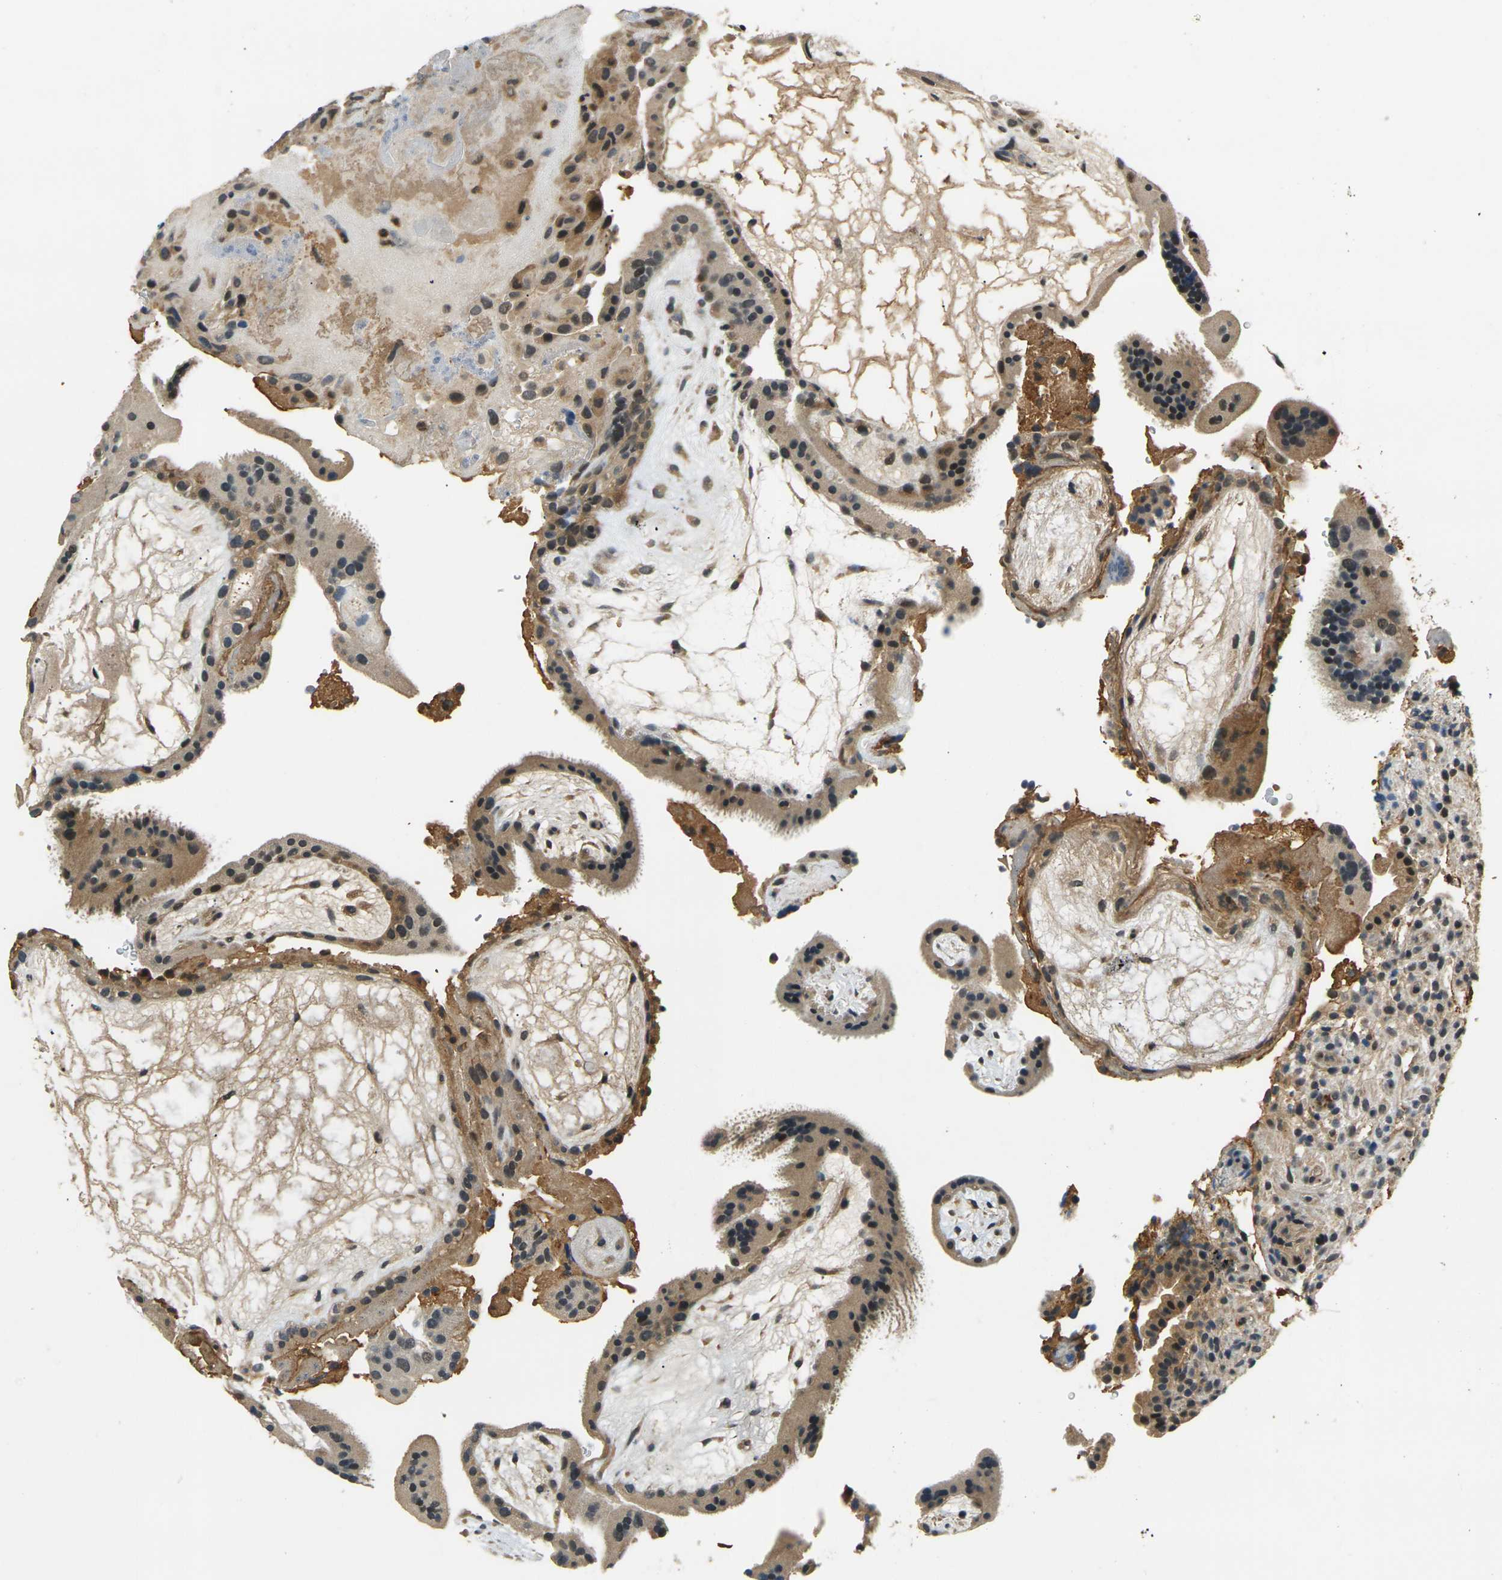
{"staining": {"intensity": "weak", "quantity": ">75%", "location": "cytoplasmic/membranous"}, "tissue": "placenta", "cell_type": "Trophoblastic cells", "image_type": "normal", "snomed": [{"axis": "morphology", "description": "Normal tissue, NOS"}, {"axis": "topography", "description": "Placenta"}], "caption": "A micrograph showing weak cytoplasmic/membranous expression in about >75% of trophoblastic cells in unremarkable placenta, as visualized by brown immunohistochemical staining.", "gene": "PIGL", "patient": {"sex": "female", "age": 19}}